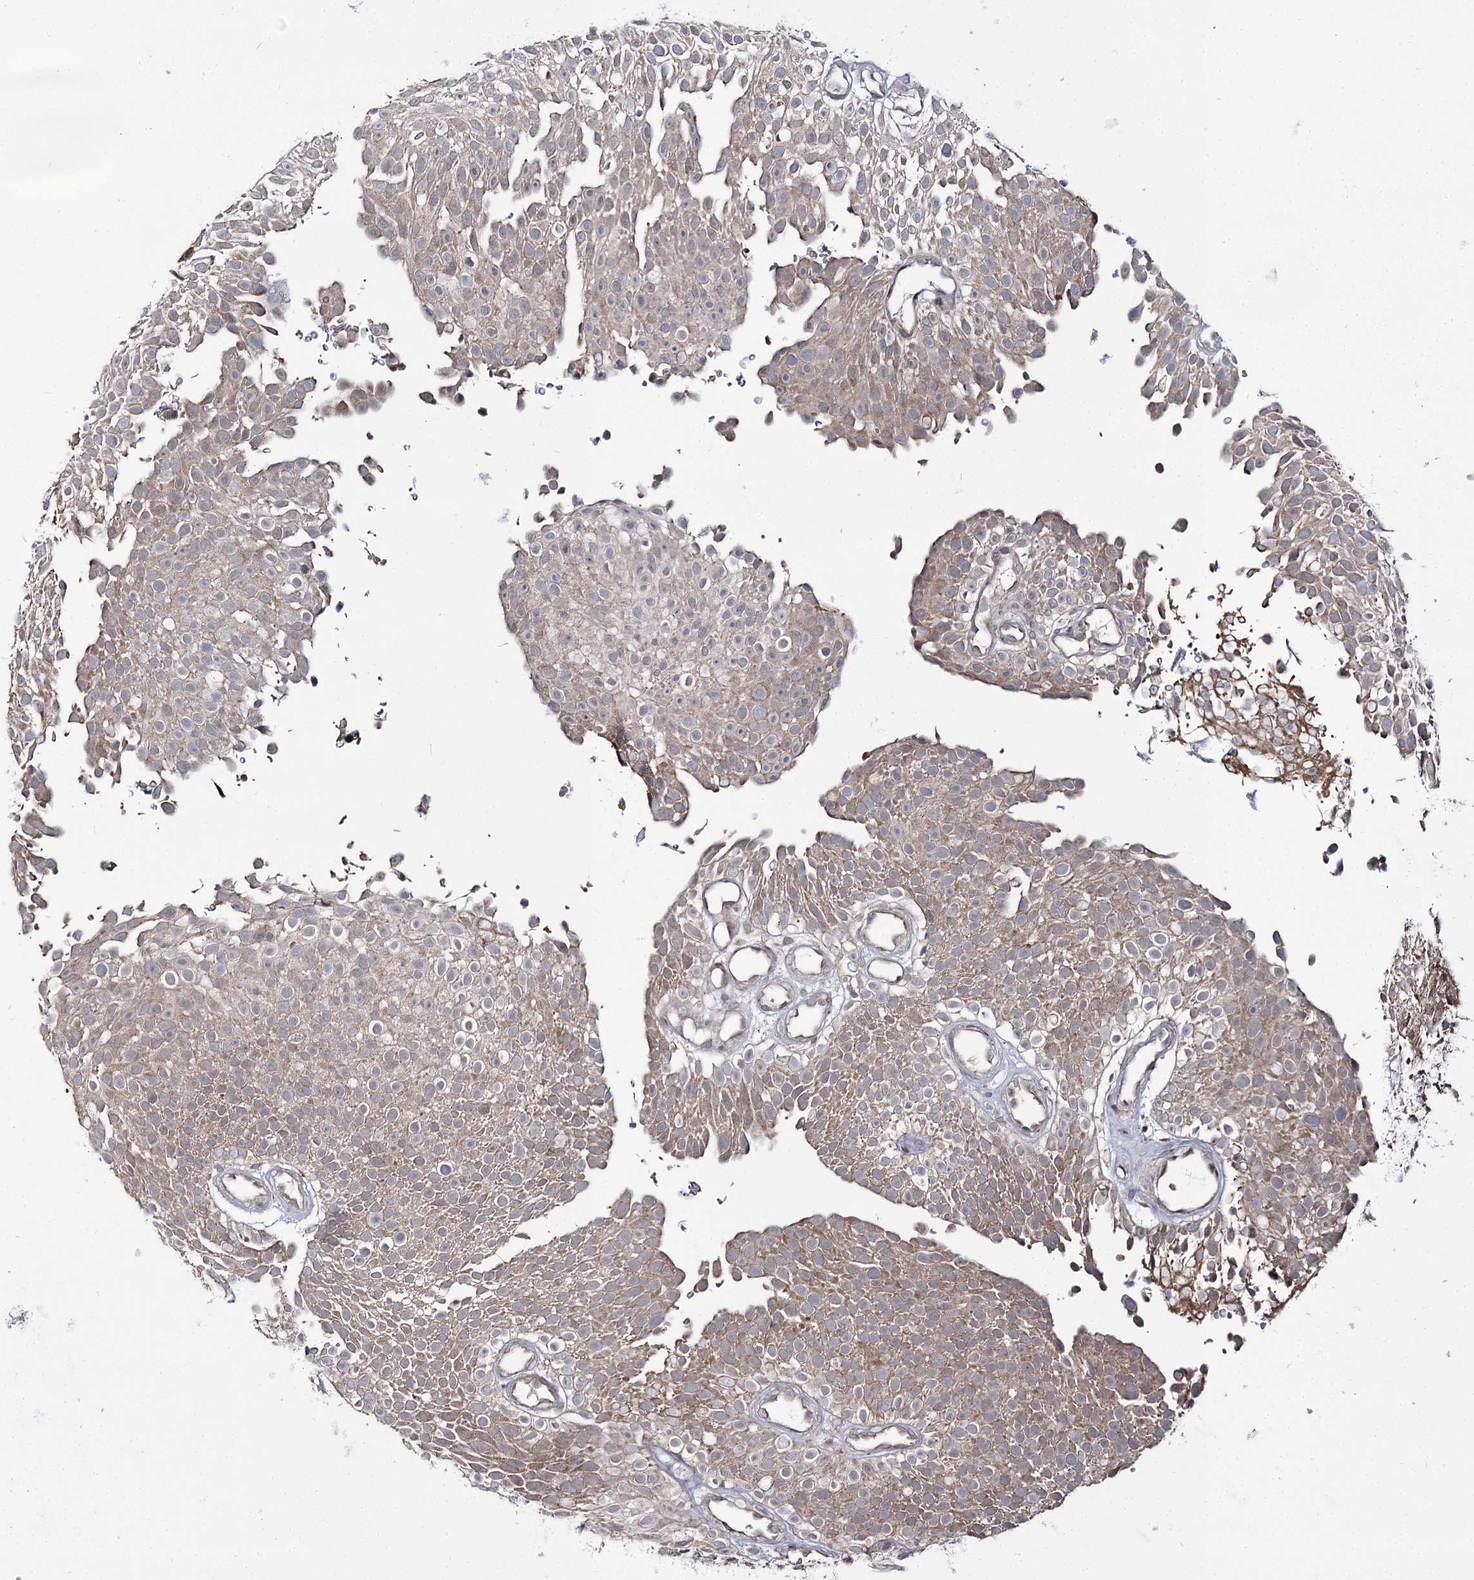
{"staining": {"intensity": "weak", "quantity": ">75%", "location": "cytoplasmic/membranous"}, "tissue": "urothelial cancer", "cell_type": "Tumor cells", "image_type": "cancer", "snomed": [{"axis": "morphology", "description": "Urothelial carcinoma, Low grade"}, {"axis": "topography", "description": "Urinary bladder"}], "caption": "This is an image of immunohistochemistry staining of urothelial cancer, which shows weak positivity in the cytoplasmic/membranous of tumor cells.", "gene": "TRNT1", "patient": {"sex": "male", "age": 78}}